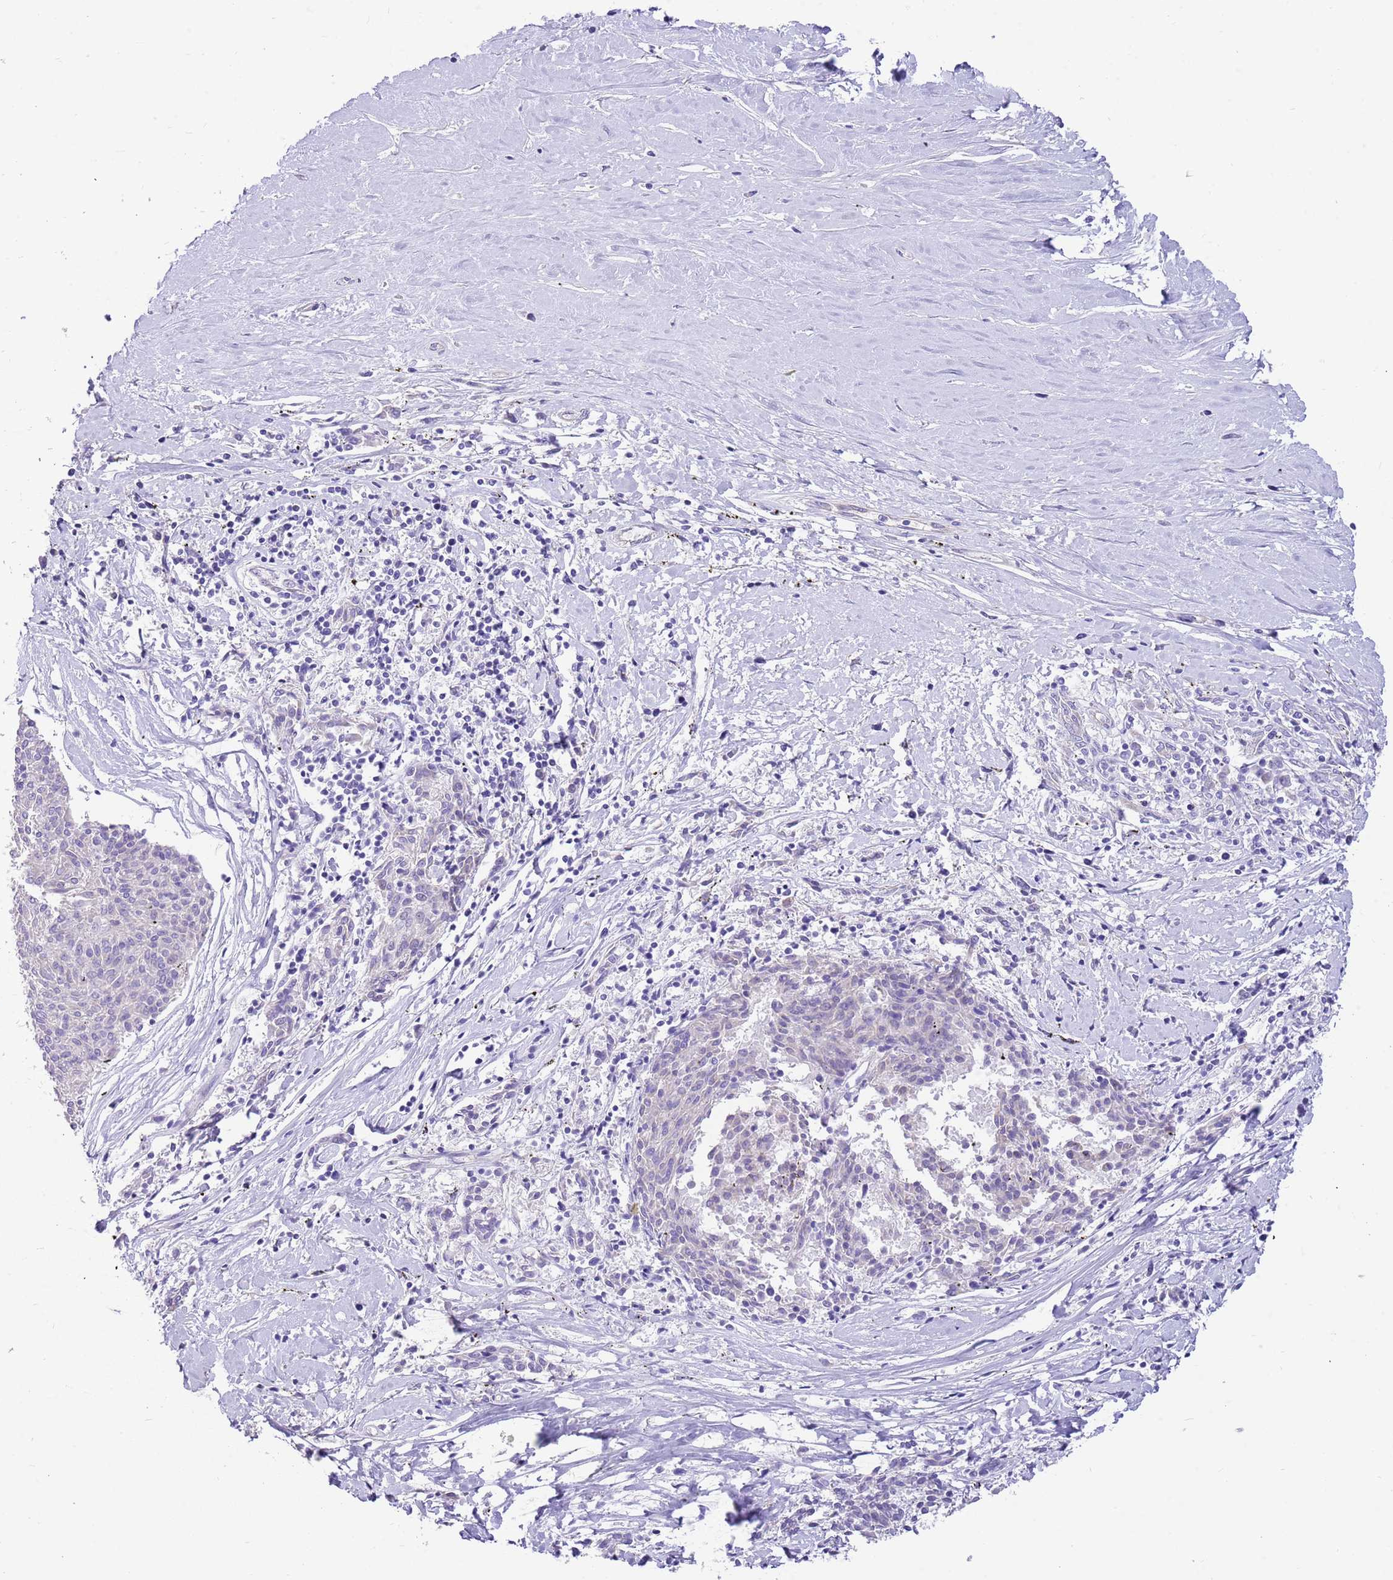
{"staining": {"intensity": "negative", "quantity": "none", "location": "none"}, "tissue": "melanoma", "cell_type": "Tumor cells", "image_type": "cancer", "snomed": [{"axis": "morphology", "description": "Malignant melanoma, NOS"}, {"axis": "topography", "description": "Skin"}], "caption": "Human malignant melanoma stained for a protein using IHC exhibits no staining in tumor cells.", "gene": "SERINC3", "patient": {"sex": "female", "age": 72}}